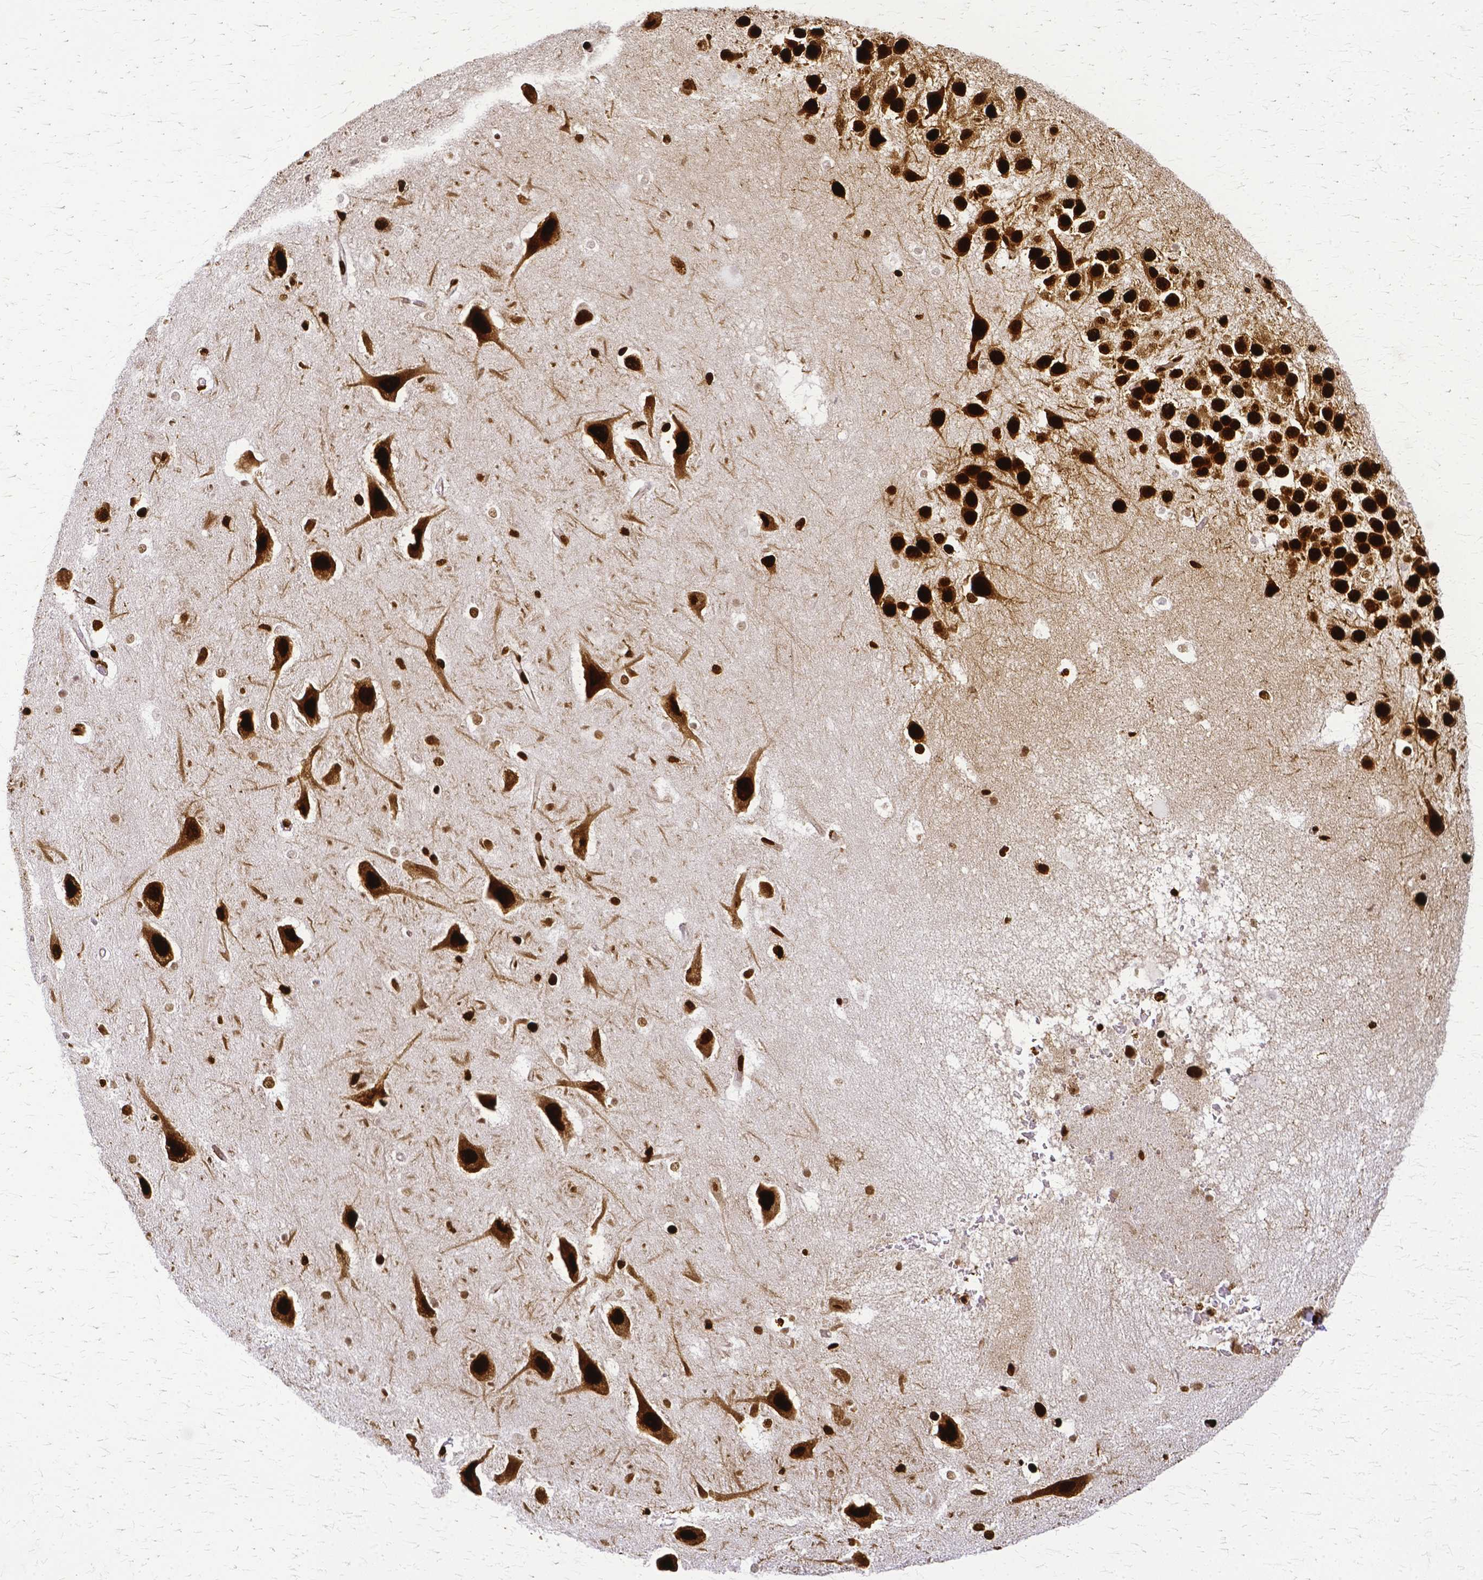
{"staining": {"intensity": "strong", "quantity": ">75%", "location": "nuclear"}, "tissue": "hippocampus", "cell_type": "Glial cells", "image_type": "normal", "snomed": [{"axis": "morphology", "description": "Normal tissue, NOS"}, {"axis": "topography", "description": "Hippocampus"}], "caption": "Immunohistochemistry (IHC) histopathology image of benign hippocampus: hippocampus stained using immunohistochemistry displays high levels of strong protein expression localized specifically in the nuclear of glial cells, appearing as a nuclear brown color.", "gene": "SFPQ", "patient": {"sex": "male", "age": 26}}